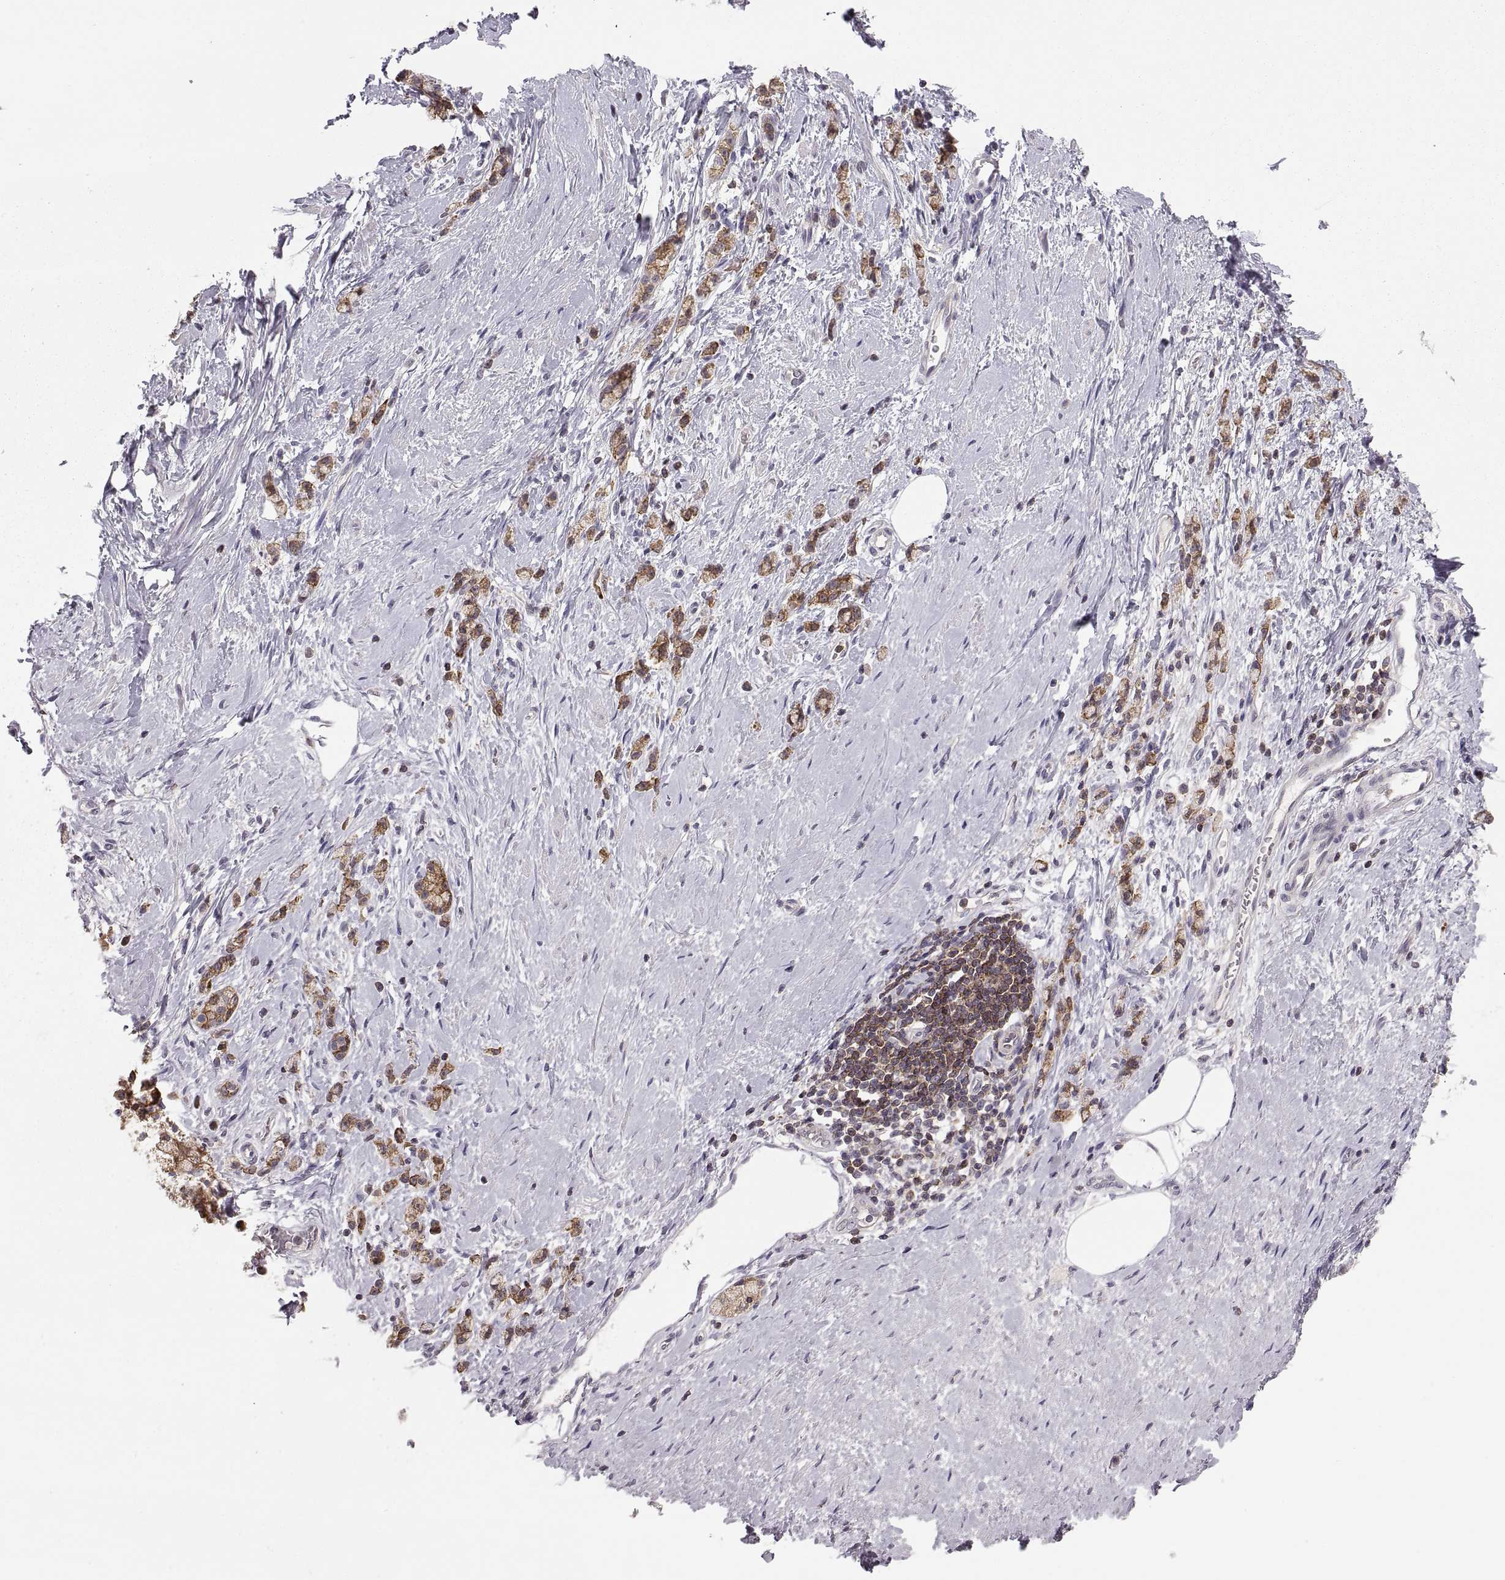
{"staining": {"intensity": "moderate", "quantity": ">75%", "location": "cytoplasmic/membranous"}, "tissue": "stomach cancer", "cell_type": "Tumor cells", "image_type": "cancer", "snomed": [{"axis": "morphology", "description": "Adenocarcinoma, NOS"}, {"axis": "topography", "description": "Stomach"}], "caption": "Adenocarcinoma (stomach) tissue shows moderate cytoplasmic/membranous expression in approximately >75% of tumor cells", "gene": "EZR", "patient": {"sex": "male", "age": 58}}